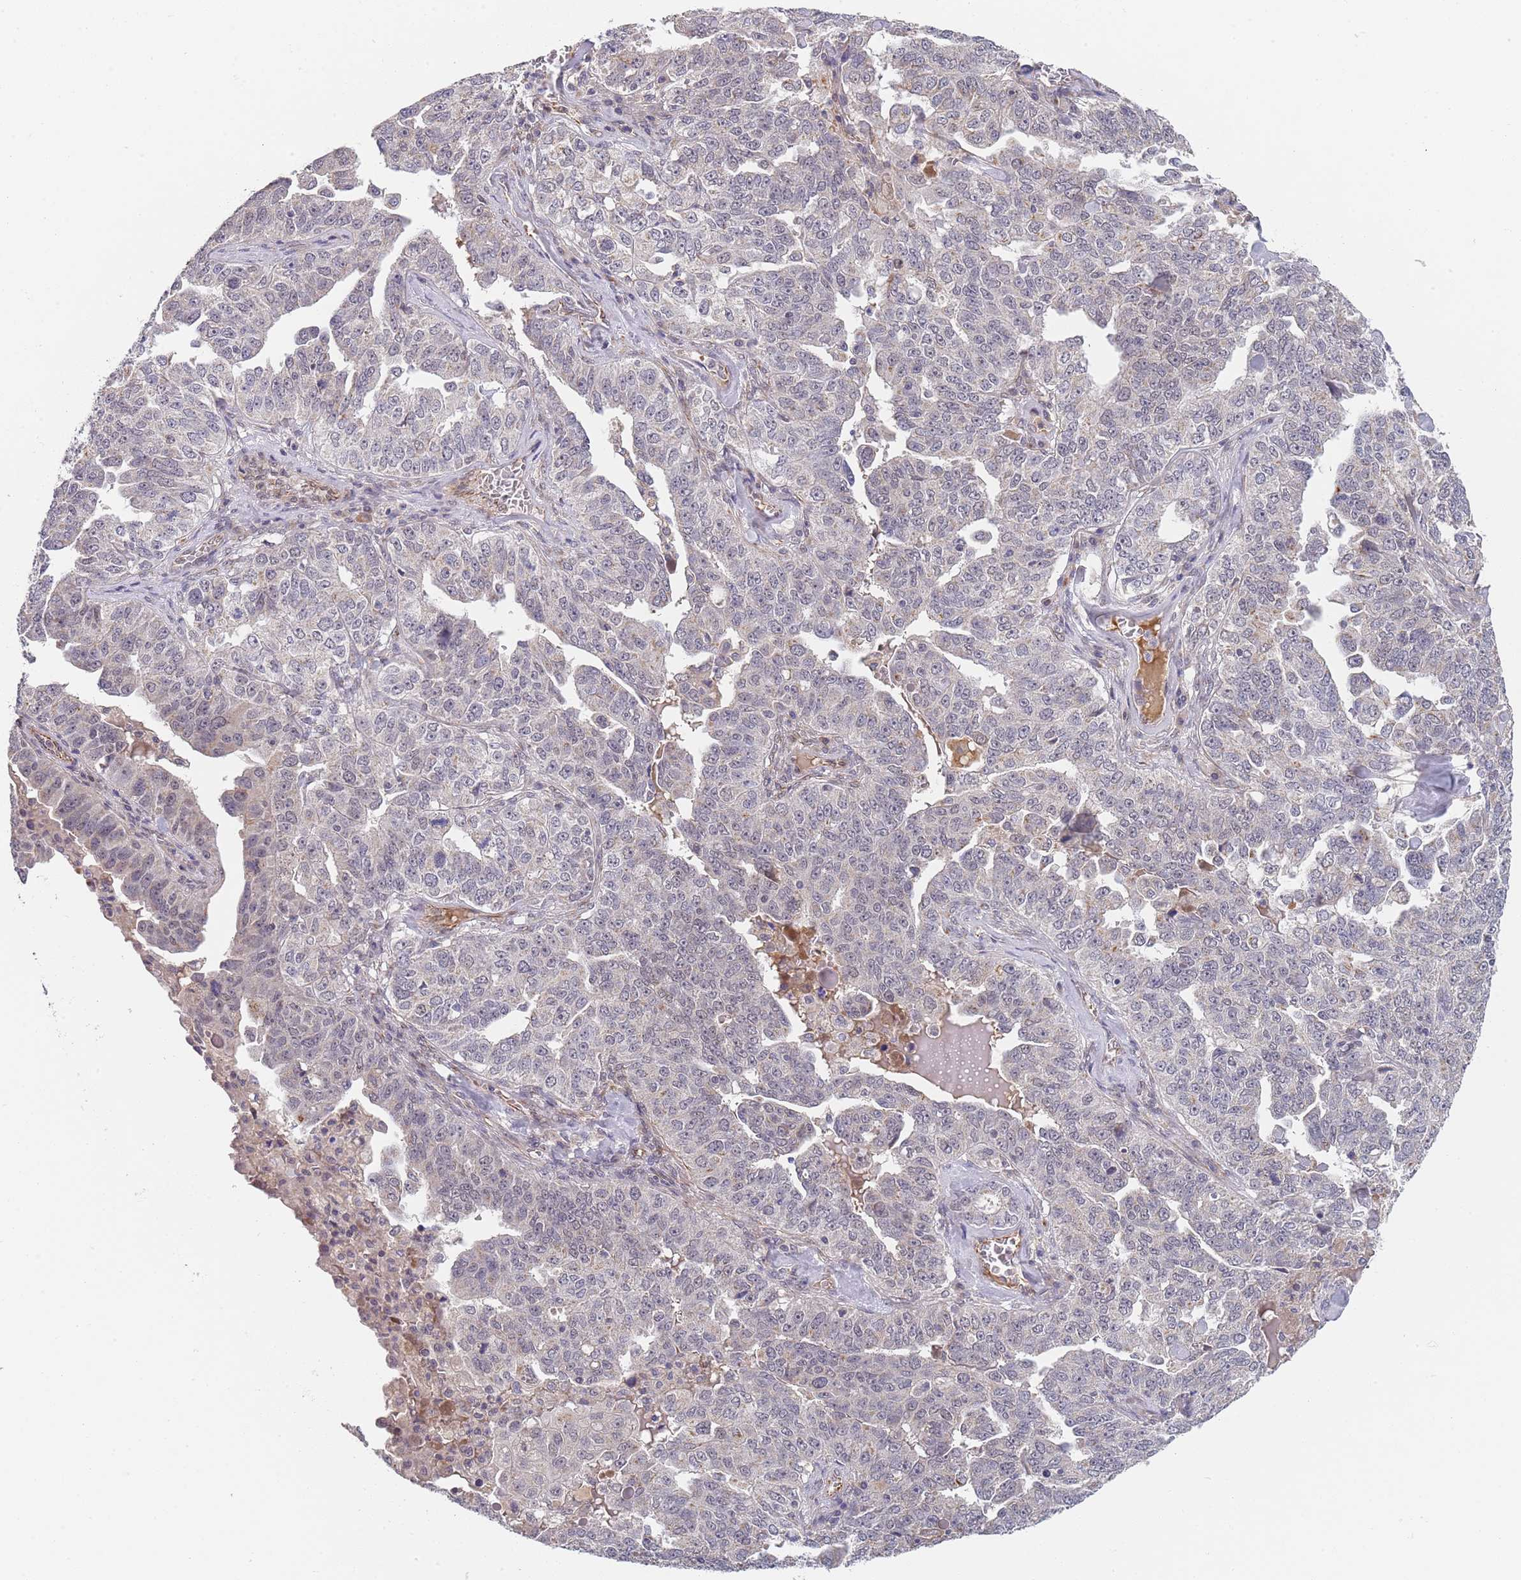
{"staining": {"intensity": "weak", "quantity": "<25%", "location": "cytoplasmic/membranous"}, "tissue": "ovarian cancer", "cell_type": "Tumor cells", "image_type": "cancer", "snomed": [{"axis": "morphology", "description": "Carcinoma, endometroid"}, {"axis": "topography", "description": "Ovary"}], "caption": "Micrograph shows no significant protein positivity in tumor cells of endometroid carcinoma (ovarian).", "gene": "B4GALT4", "patient": {"sex": "female", "age": 62}}